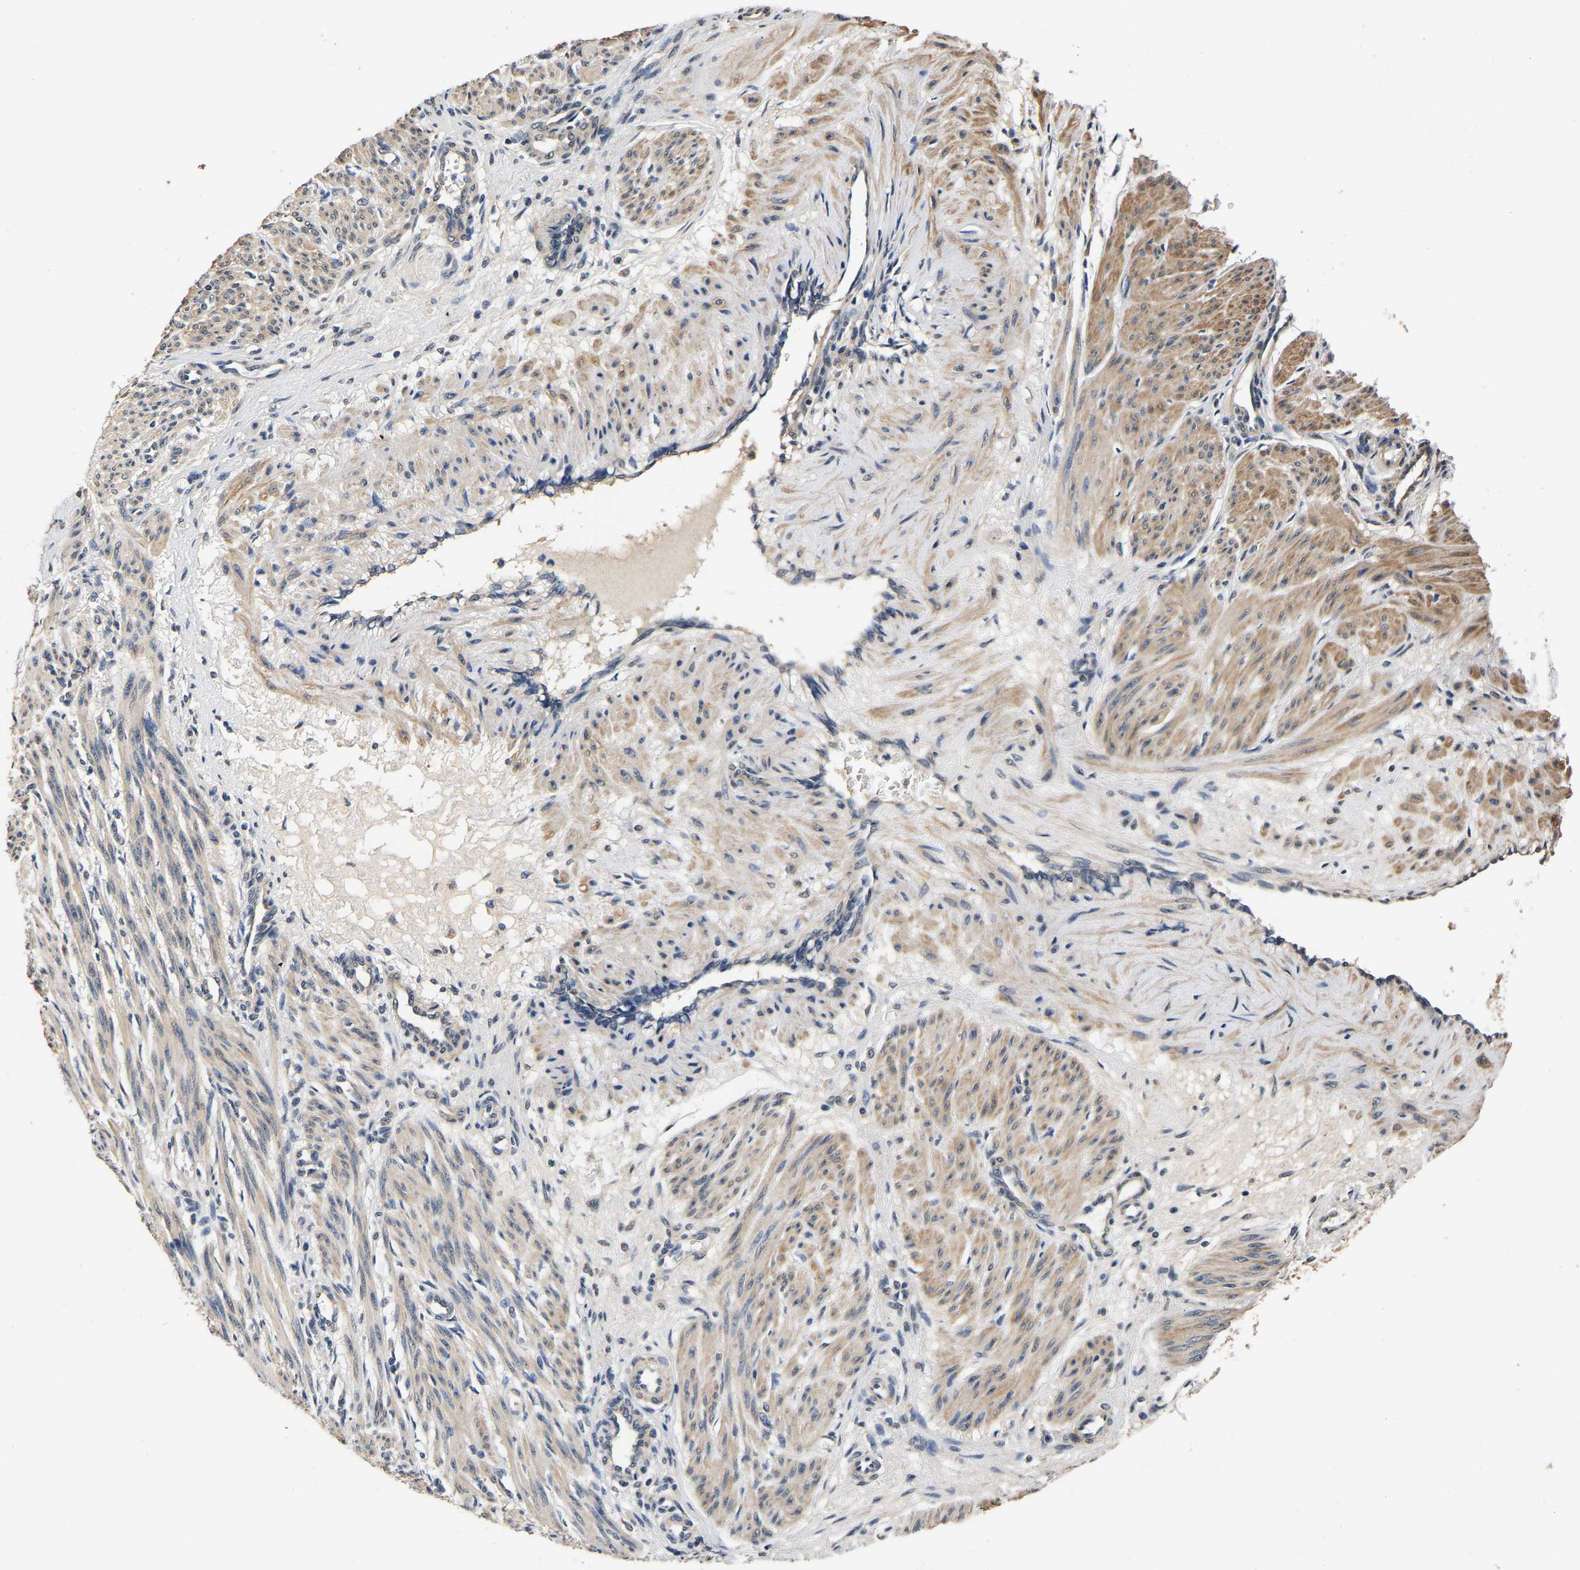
{"staining": {"intensity": "moderate", "quantity": ">75%", "location": "cytoplasmic/membranous"}, "tissue": "smooth muscle", "cell_type": "Smooth muscle cells", "image_type": "normal", "snomed": [{"axis": "morphology", "description": "Normal tissue, NOS"}, {"axis": "topography", "description": "Endometrium"}], "caption": "This is an image of IHC staining of normal smooth muscle, which shows moderate positivity in the cytoplasmic/membranous of smooth muscle cells.", "gene": "RUVBL1", "patient": {"sex": "female", "age": 33}}